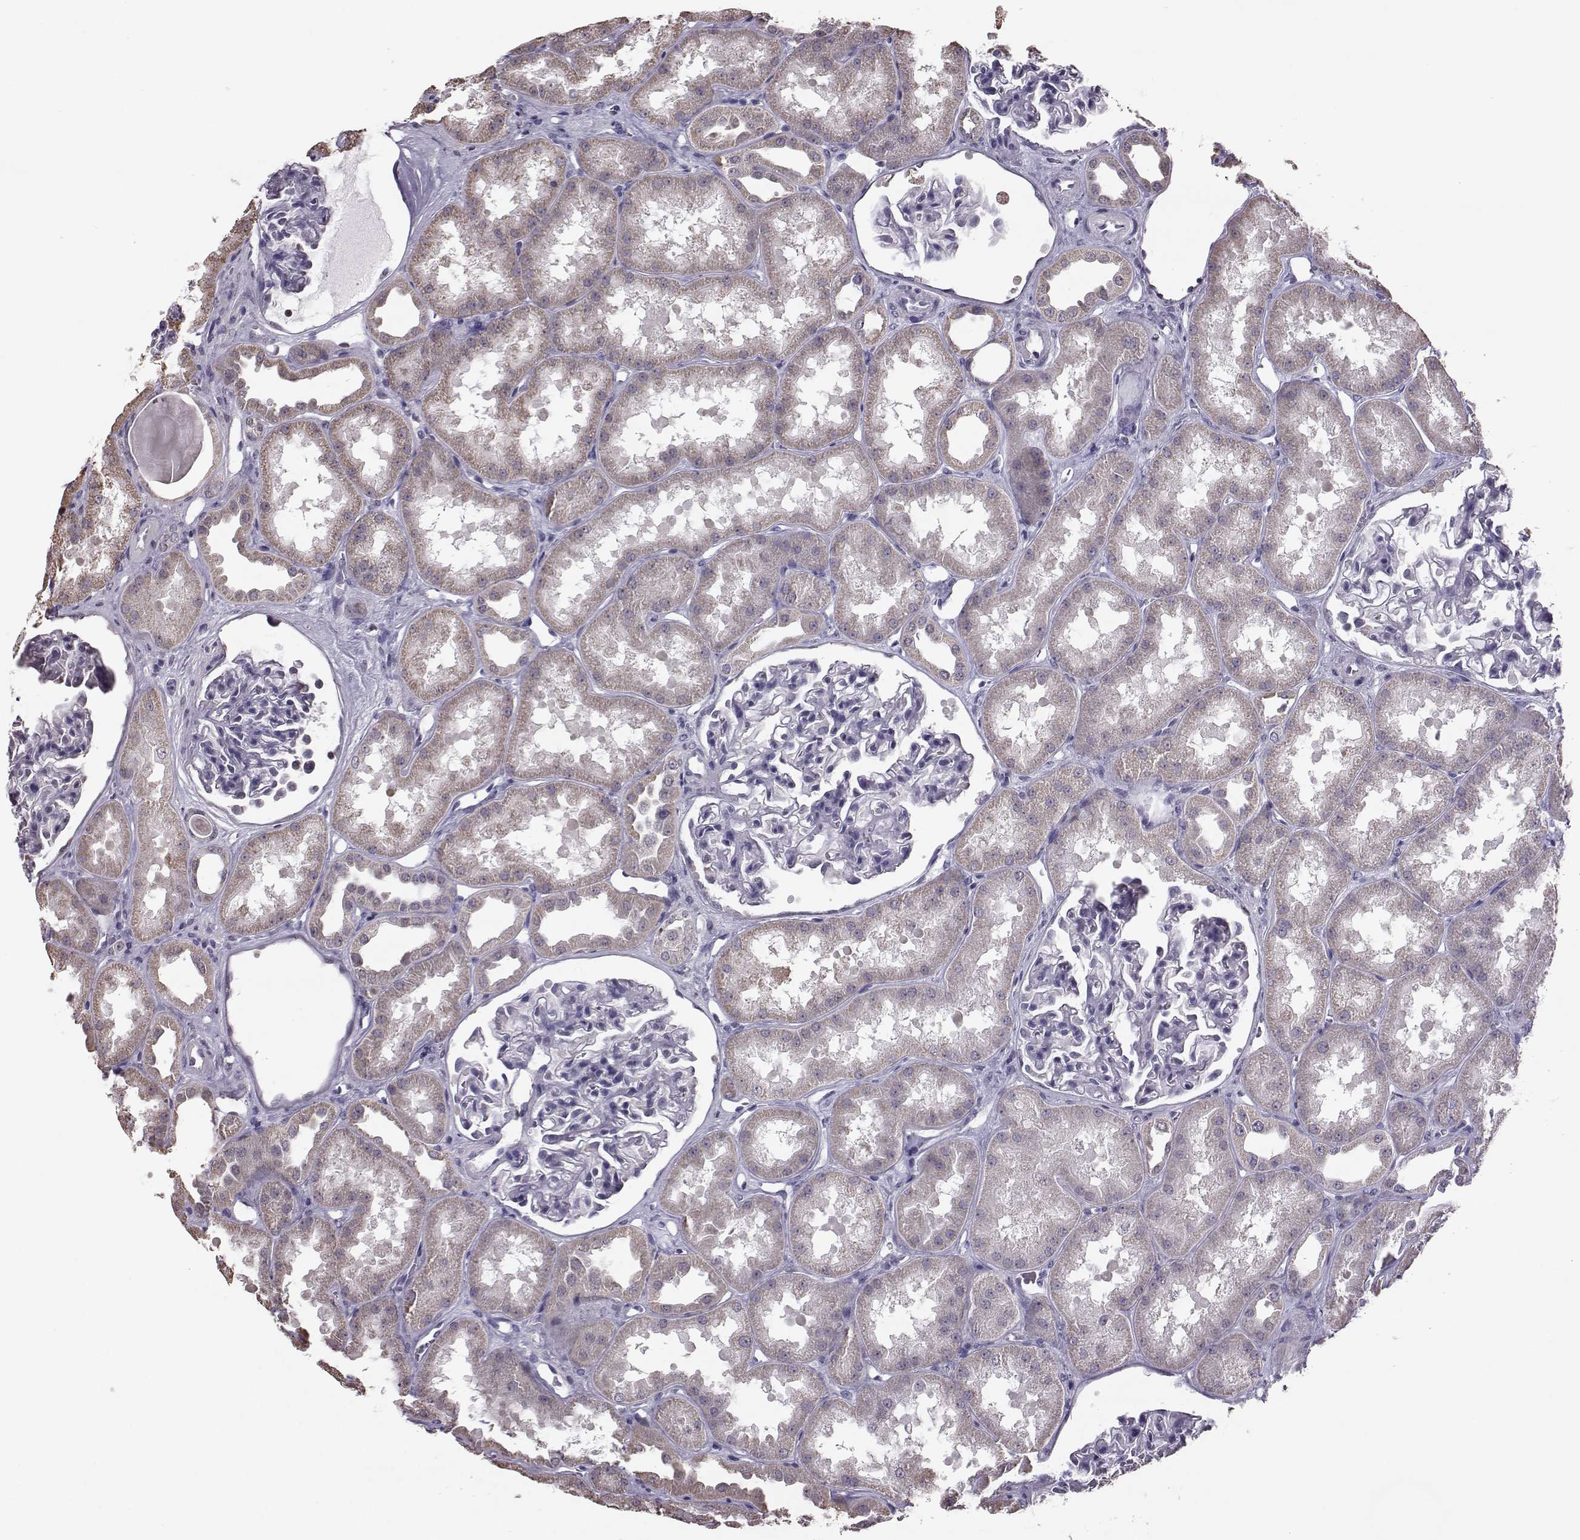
{"staining": {"intensity": "negative", "quantity": "none", "location": "none"}, "tissue": "kidney", "cell_type": "Cells in glomeruli", "image_type": "normal", "snomed": [{"axis": "morphology", "description": "Normal tissue, NOS"}, {"axis": "topography", "description": "Kidney"}], "caption": "Protein analysis of unremarkable kidney shows no significant staining in cells in glomeruli. Nuclei are stained in blue.", "gene": "ALDH3A1", "patient": {"sex": "male", "age": 61}}